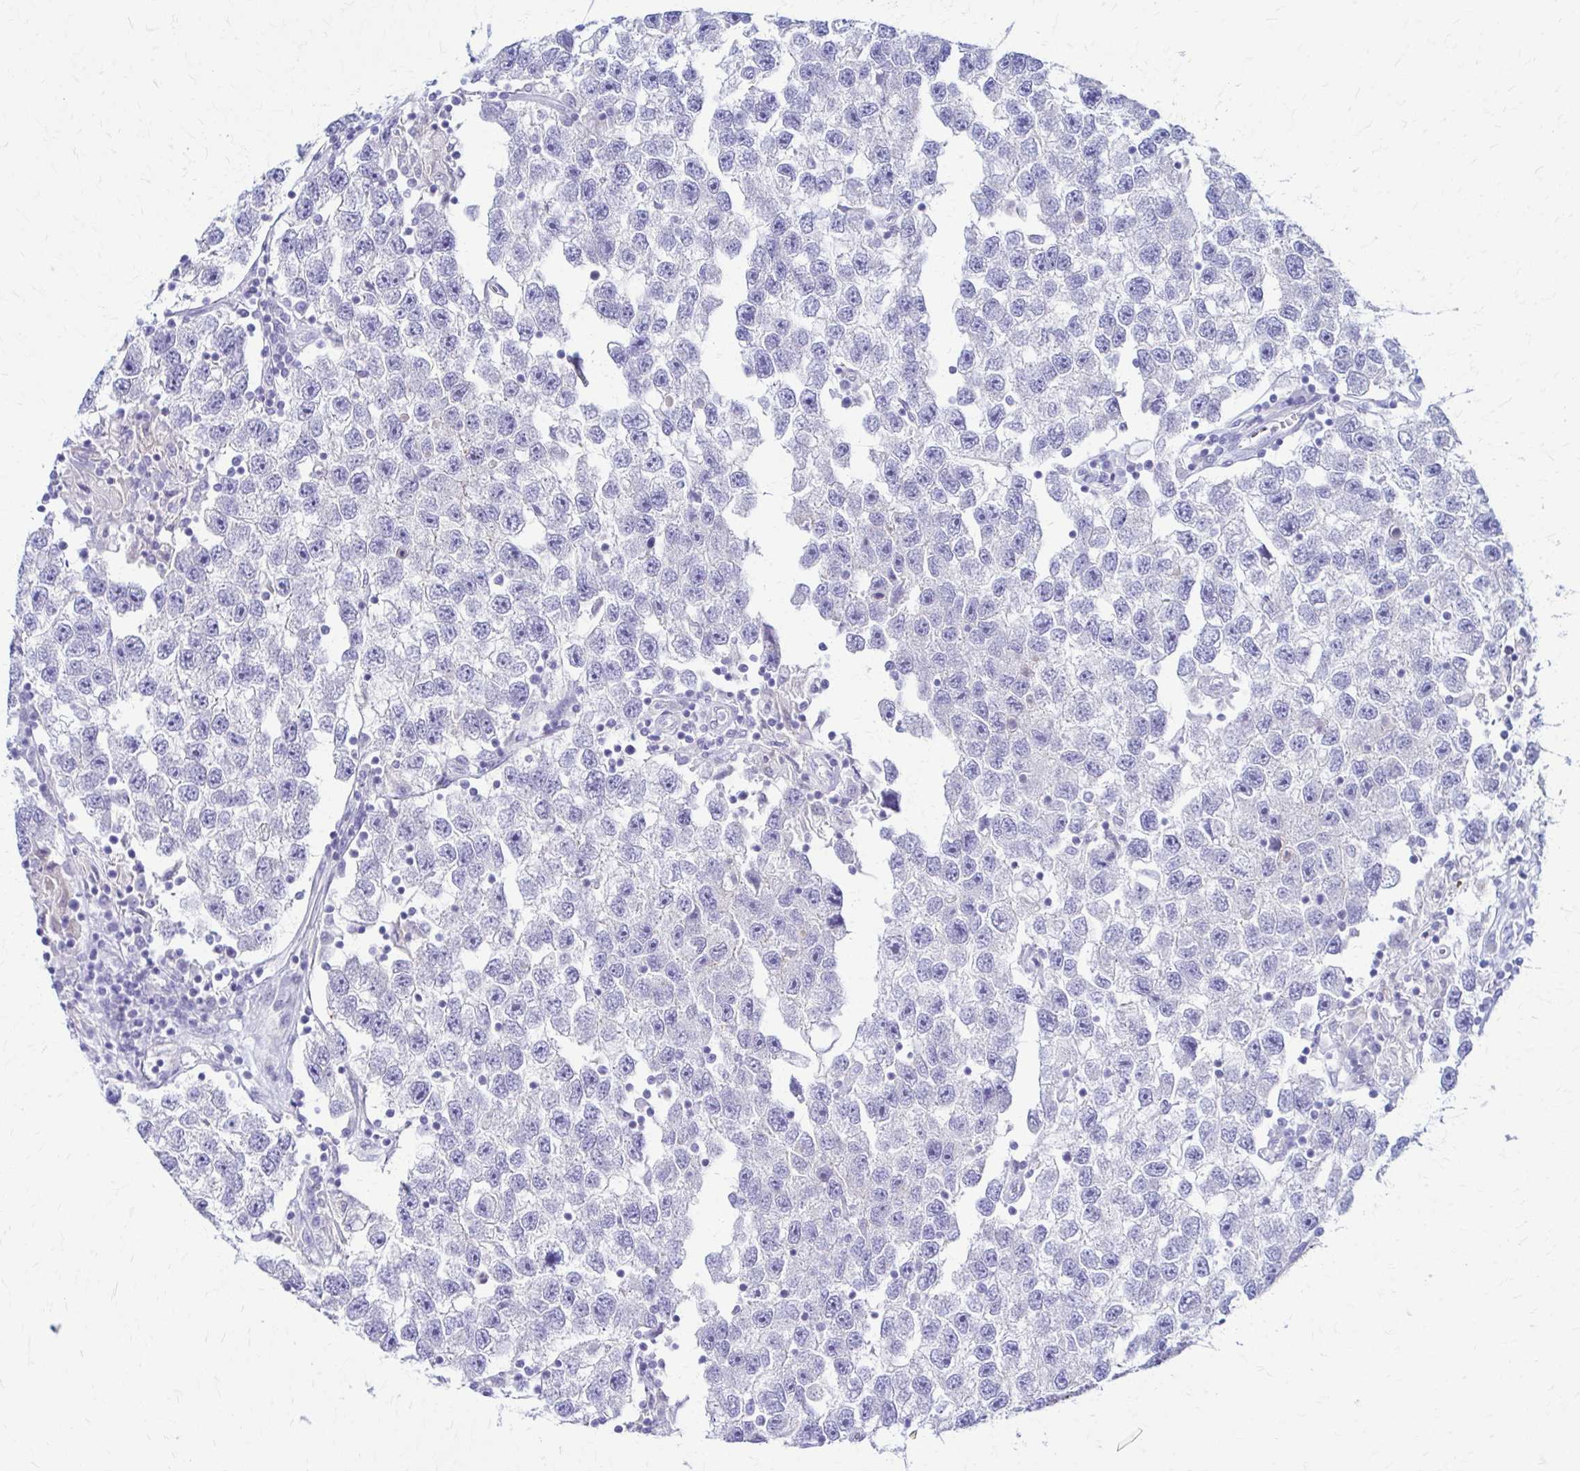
{"staining": {"intensity": "negative", "quantity": "none", "location": "none"}, "tissue": "testis cancer", "cell_type": "Tumor cells", "image_type": "cancer", "snomed": [{"axis": "morphology", "description": "Seminoma, NOS"}, {"axis": "topography", "description": "Testis"}], "caption": "Immunohistochemical staining of human testis cancer displays no significant positivity in tumor cells. Nuclei are stained in blue.", "gene": "DSP", "patient": {"sex": "male", "age": 26}}